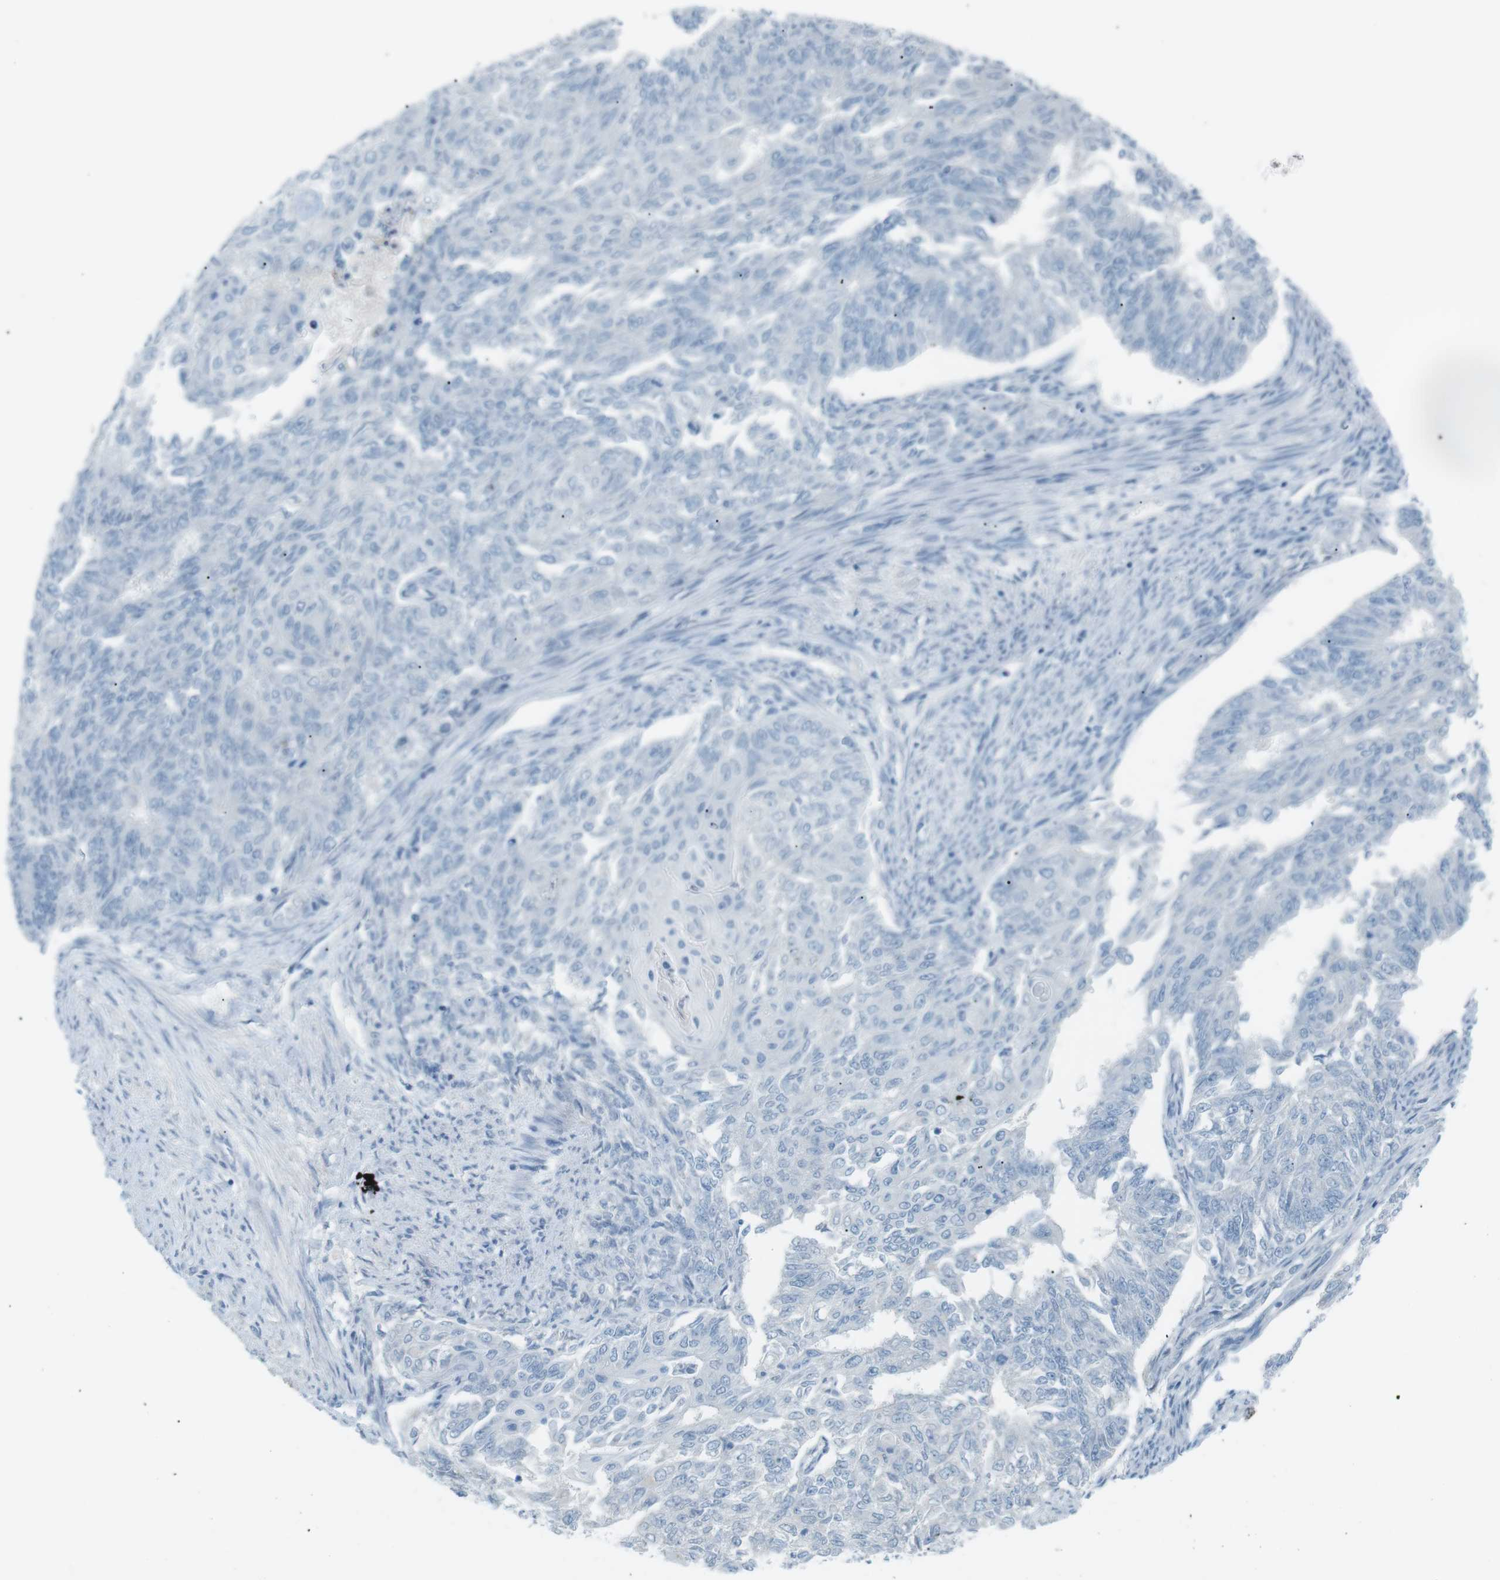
{"staining": {"intensity": "negative", "quantity": "none", "location": "none"}, "tissue": "endometrial cancer", "cell_type": "Tumor cells", "image_type": "cancer", "snomed": [{"axis": "morphology", "description": "Adenocarcinoma, NOS"}, {"axis": "topography", "description": "Endometrium"}], "caption": "Tumor cells are negative for brown protein staining in endometrial cancer.", "gene": "AZGP1", "patient": {"sex": "female", "age": 32}}